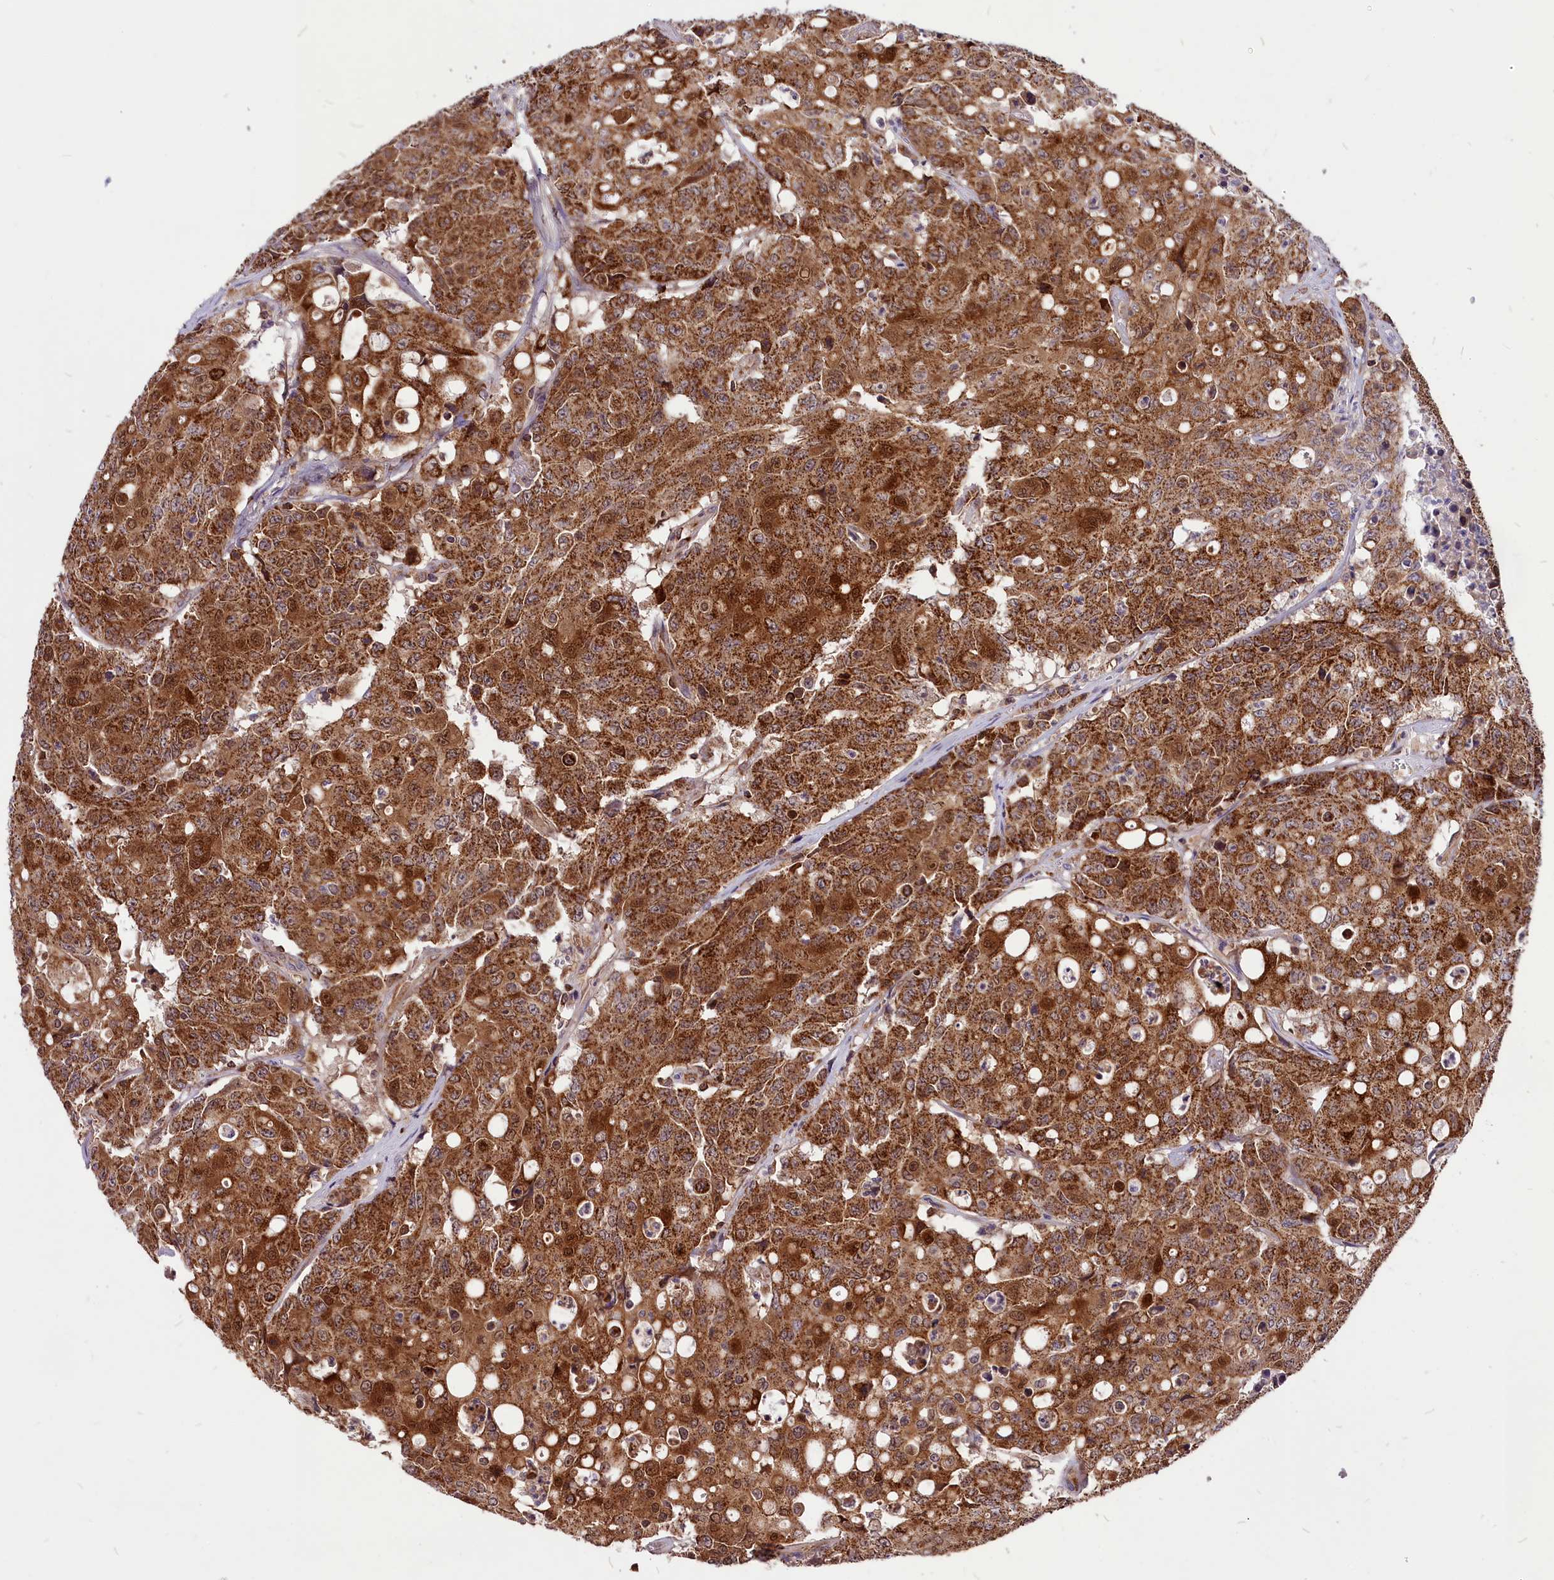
{"staining": {"intensity": "strong", "quantity": ">75%", "location": "cytoplasmic/membranous"}, "tissue": "colorectal cancer", "cell_type": "Tumor cells", "image_type": "cancer", "snomed": [{"axis": "morphology", "description": "Adenocarcinoma, NOS"}, {"axis": "topography", "description": "Colon"}], "caption": "There is high levels of strong cytoplasmic/membranous staining in tumor cells of colorectal adenocarcinoma, as demonstrated by immunohistochemical staining (brown color).", "gene": "COX17", "patient": {"sex": "male", "age": 51}}